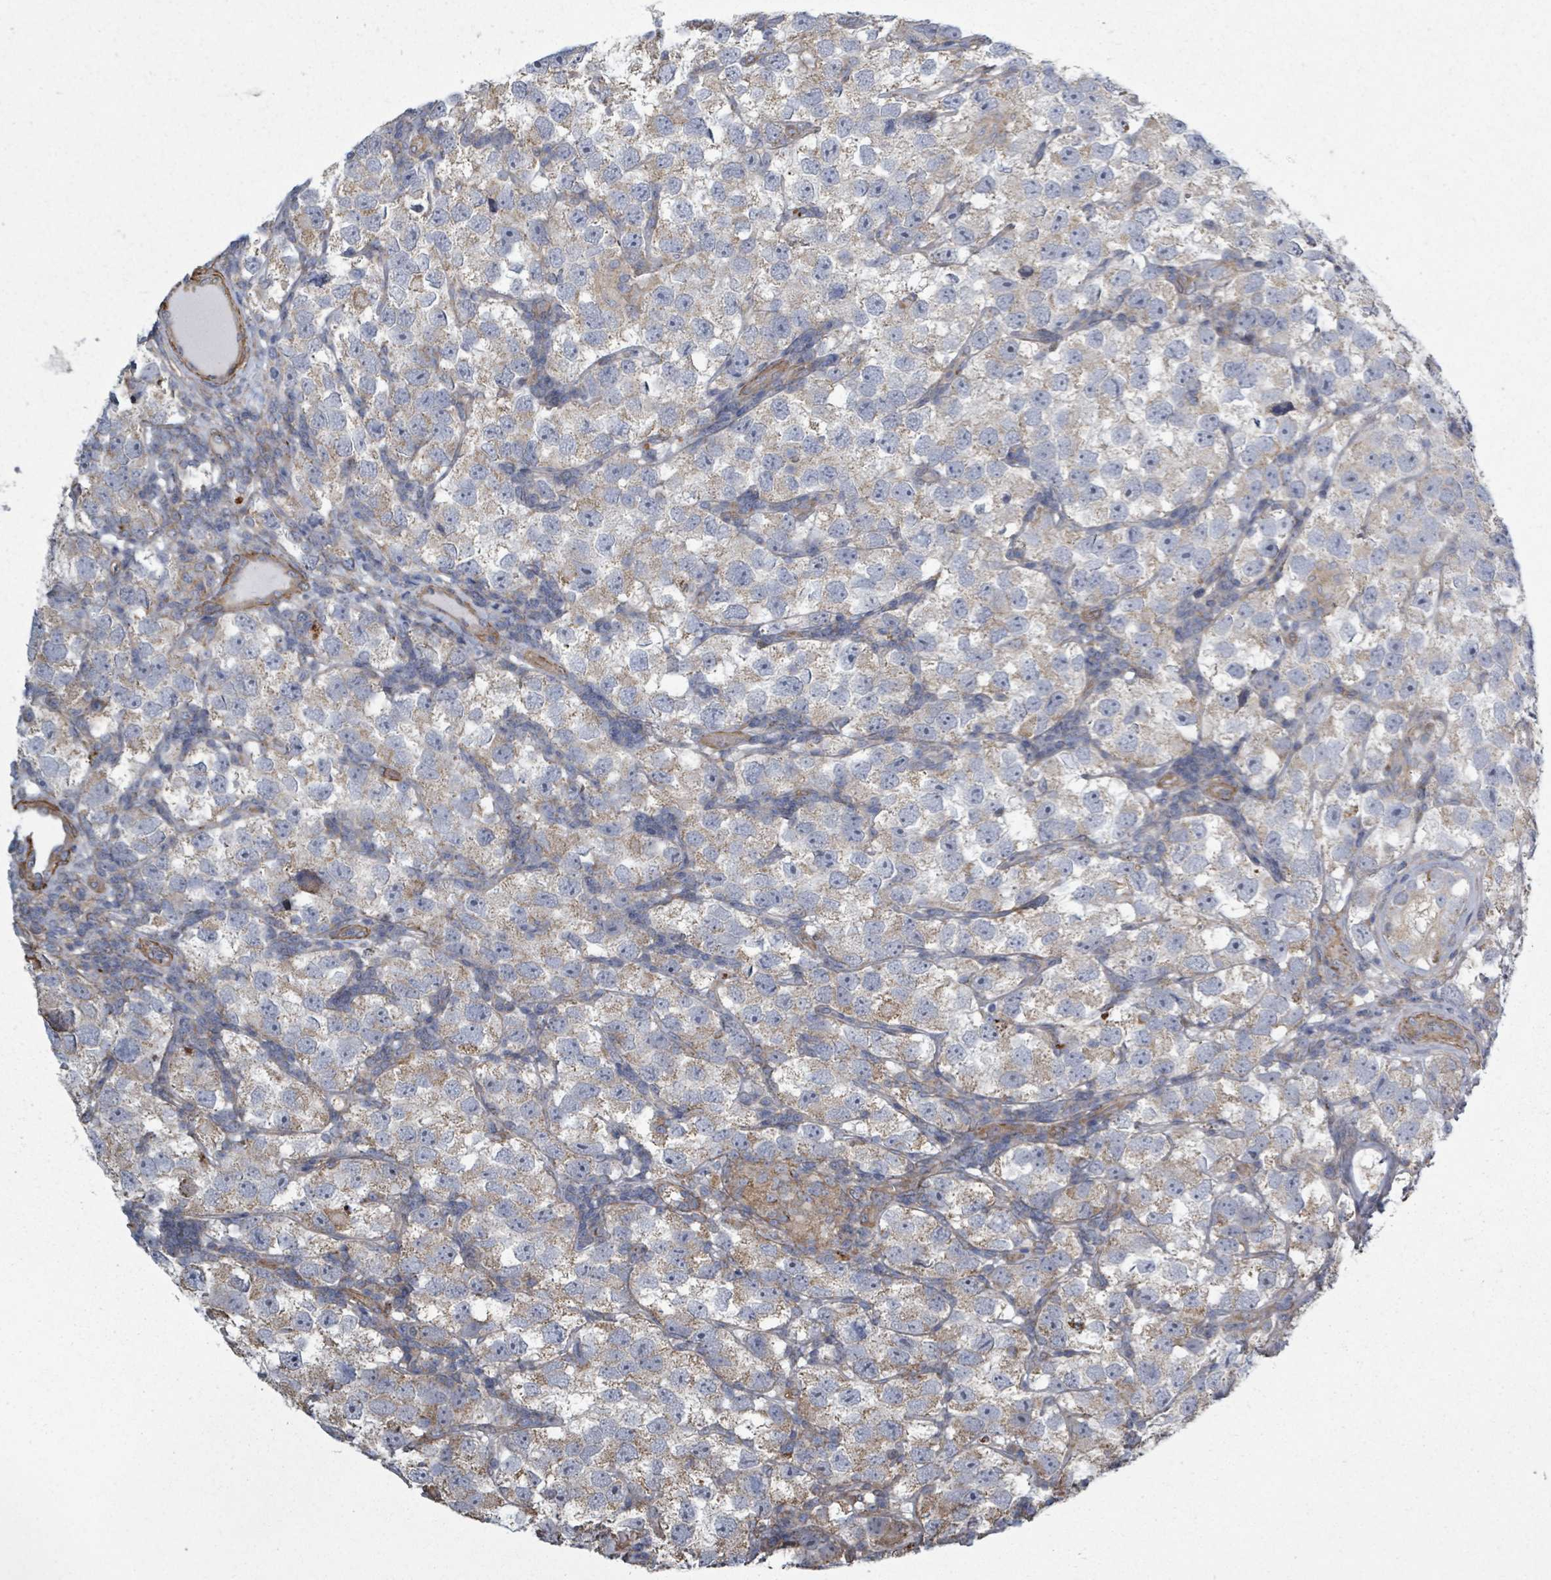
{"staining": {"intensity": "weak", "quantity": "25%-75%", "location": "cytoplasmic/membranous"}, "tissue": "testis cancer", "cell_type": "Tumor cells", "image_type": "cancer", "snomed": [{"axis": "morphology", "description": "Seminoma, NOS"}, {"axis": "topography", "description": "Testis"}], "caption": "Protein expression analysis of seminoma (testis) reveals weak cytoplasmic/membranous expression in approximately 25%-75% of tumor cells. The staining was performed using DAB (3,3'-diaminobenzidine), with brown indicating positive protein expression. Nuclei are stained blue with hematoxylin.", "gene": "ADCK1", "patient": {"sex": "male", "age": 26}}